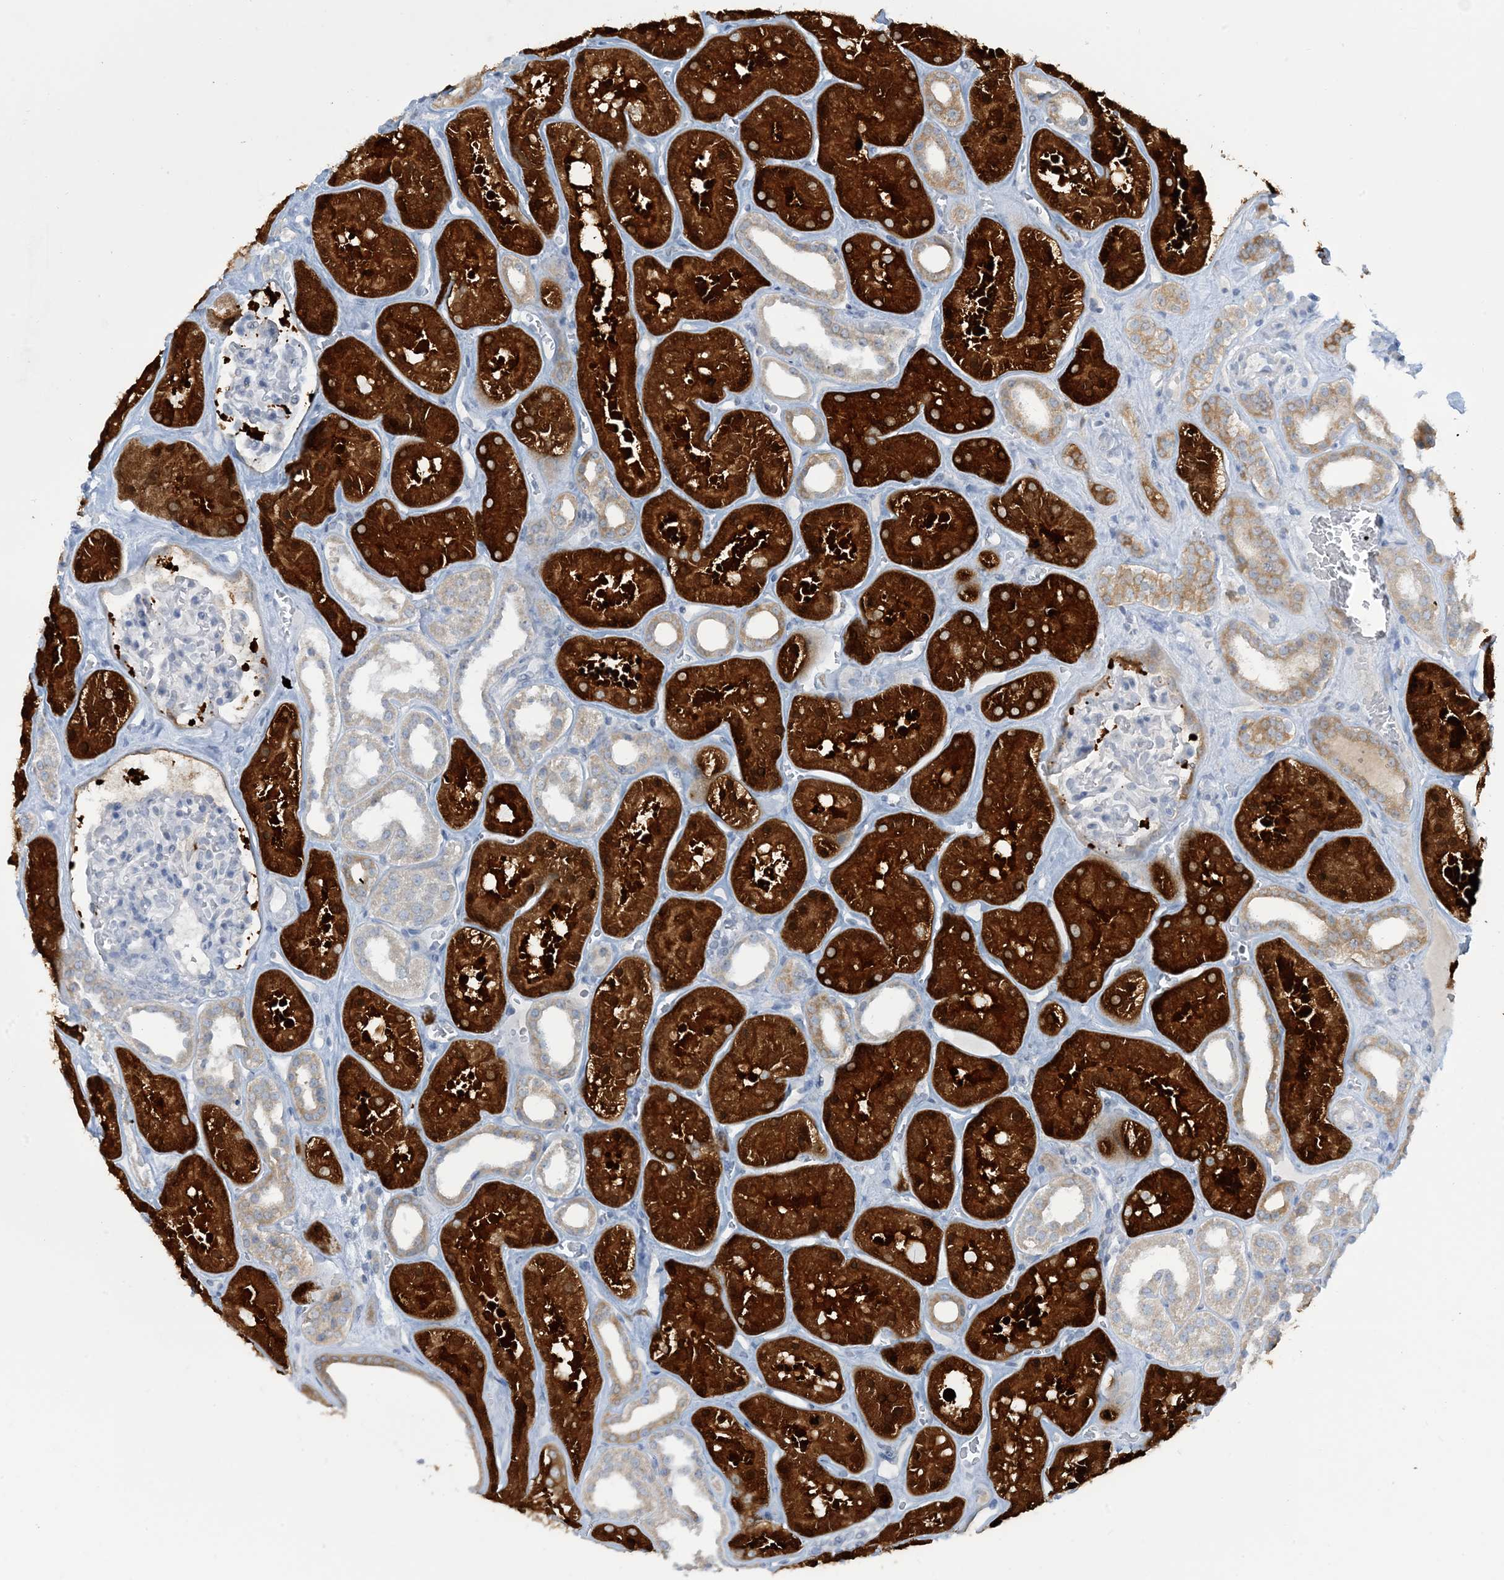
{"staining": {"intensity": "weak", "quantity": "<25%", "location": "cytoplasmic/membranous"}, "tissue": "kidney", "cell_type": "Cells in glomeruli", "image_type": "normal", "snomed": [{"axis": "morphology", "description": "Normal tissue, NOS"}, {"axis": "topography", "description": "Kidney"}], "caption": "Immunohistochemistry of unremarkable human kidney shows no expression in cells in glomeruli.", "gene": "MRPS18A", "patient": {"sex": "female", "age": 41}}